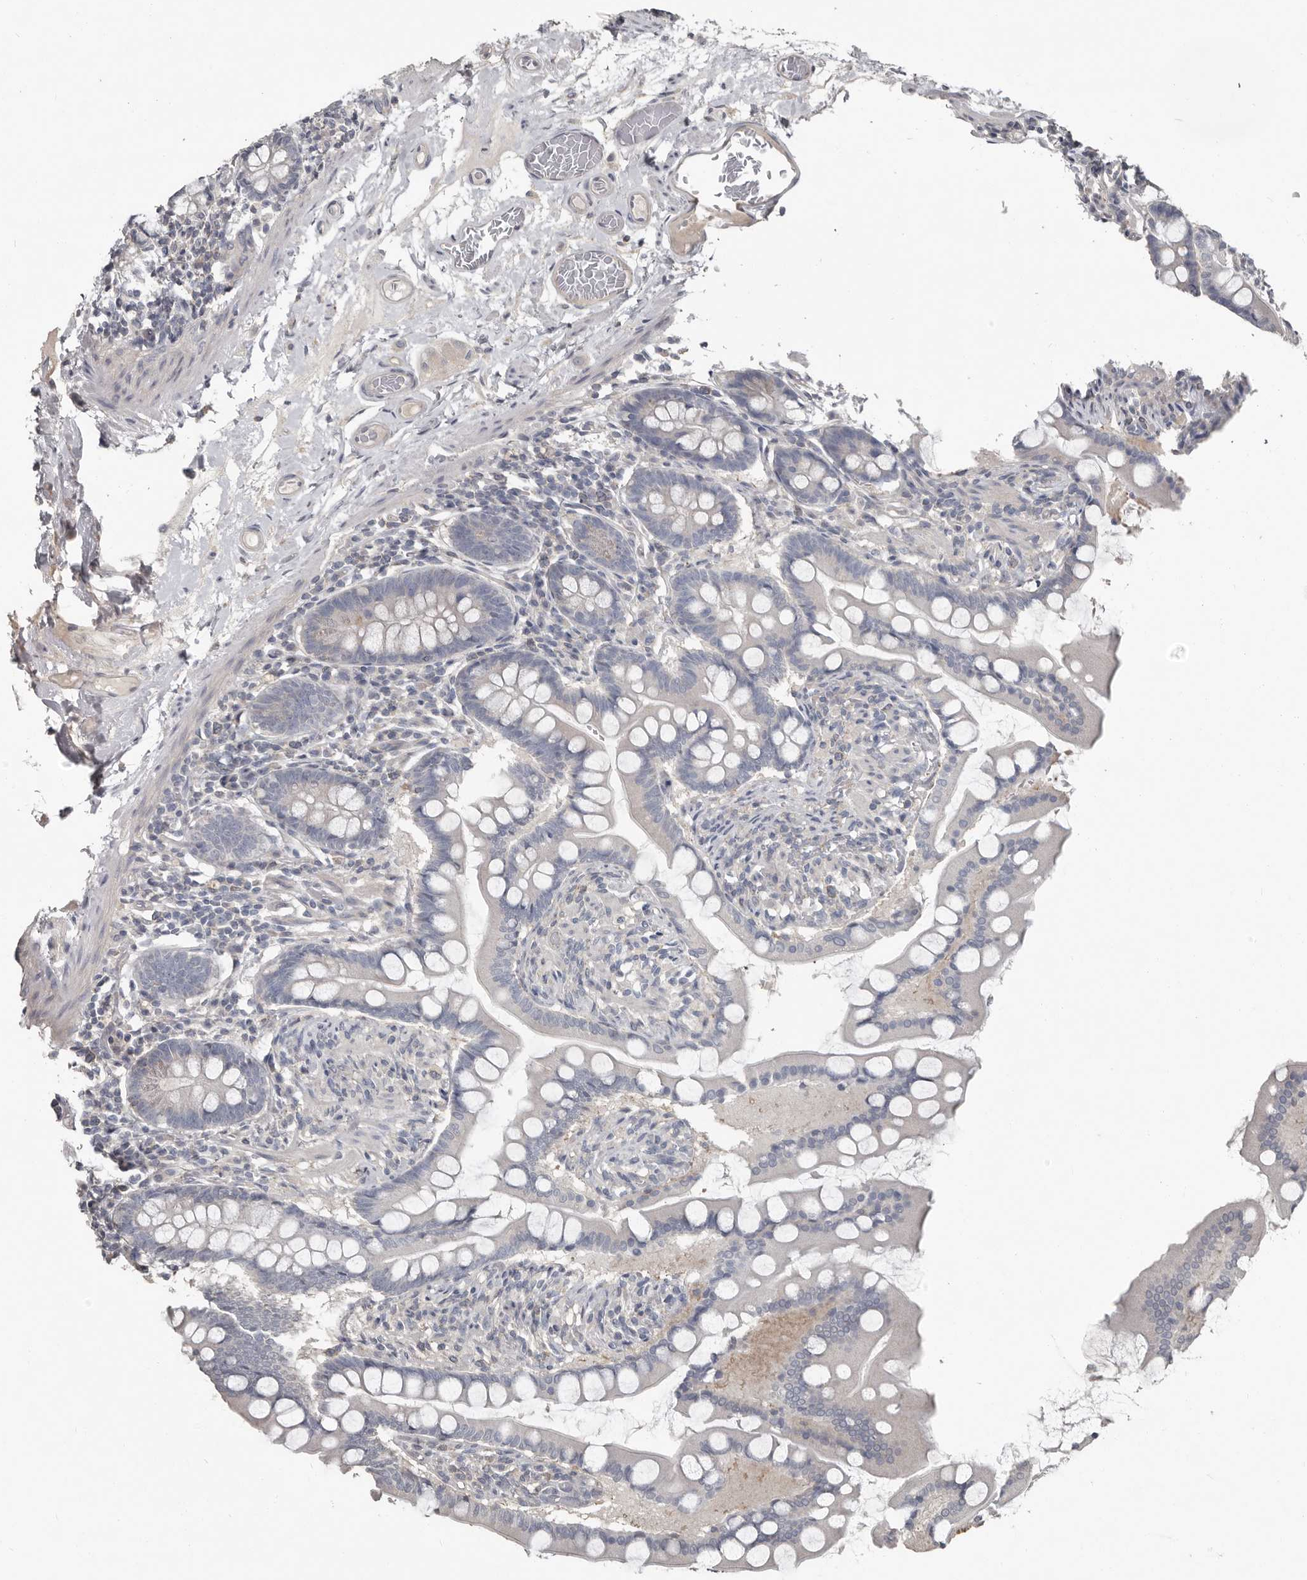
{"staining": {"intensity": "weak", "quantity": "<25%", "location": "cytoplasmic/membranous"}, "tissue": "small intestine", "cell_type": "Glandular cells", "image_type": "normal", "snomed": [{"axis": "morphology", "description": "Normal tissue, NOS"}, {"axis": "topography", "description": "Small intestine"}], "caption": "Immunohistochemical staining of benign small intestine reveals no significant positivity in glandular cells.", "gene": "CA6", "patient": {"sex": "male", "age": 41}}